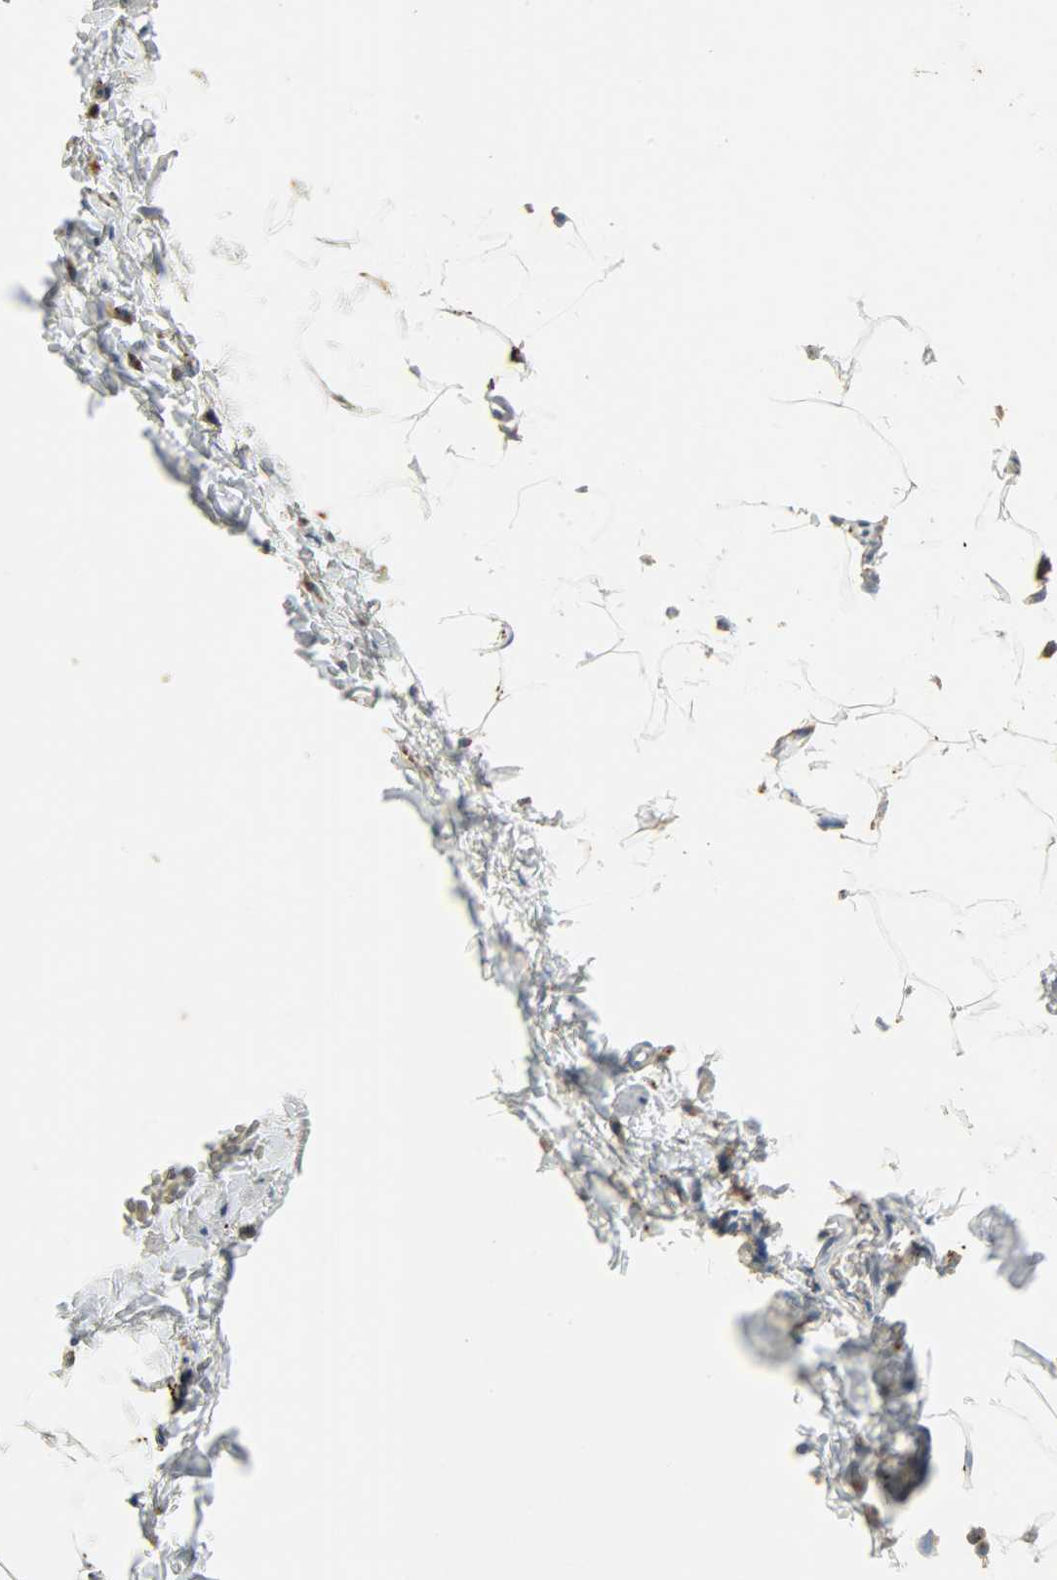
{"staining": {"intensity": "negative", "quantity": "none", "location": "none"}, "tissue": "adipose tissue", "cell_type": "Adipocytes", "image_type": "normal", "snomed": [{"axis": "morphology", "description": "Normal tissue, NOS"}, {"axis": "topography", "description": "Vascular tissue"}], "caption": "Immunohistochemistry (IHC) photomicrograph of benign human adipose tissue stained for a protein (brown), which displays no staining in adipocytes.", "gene": "ASAH1", "patient": {"sex": "male", "age": 41}}